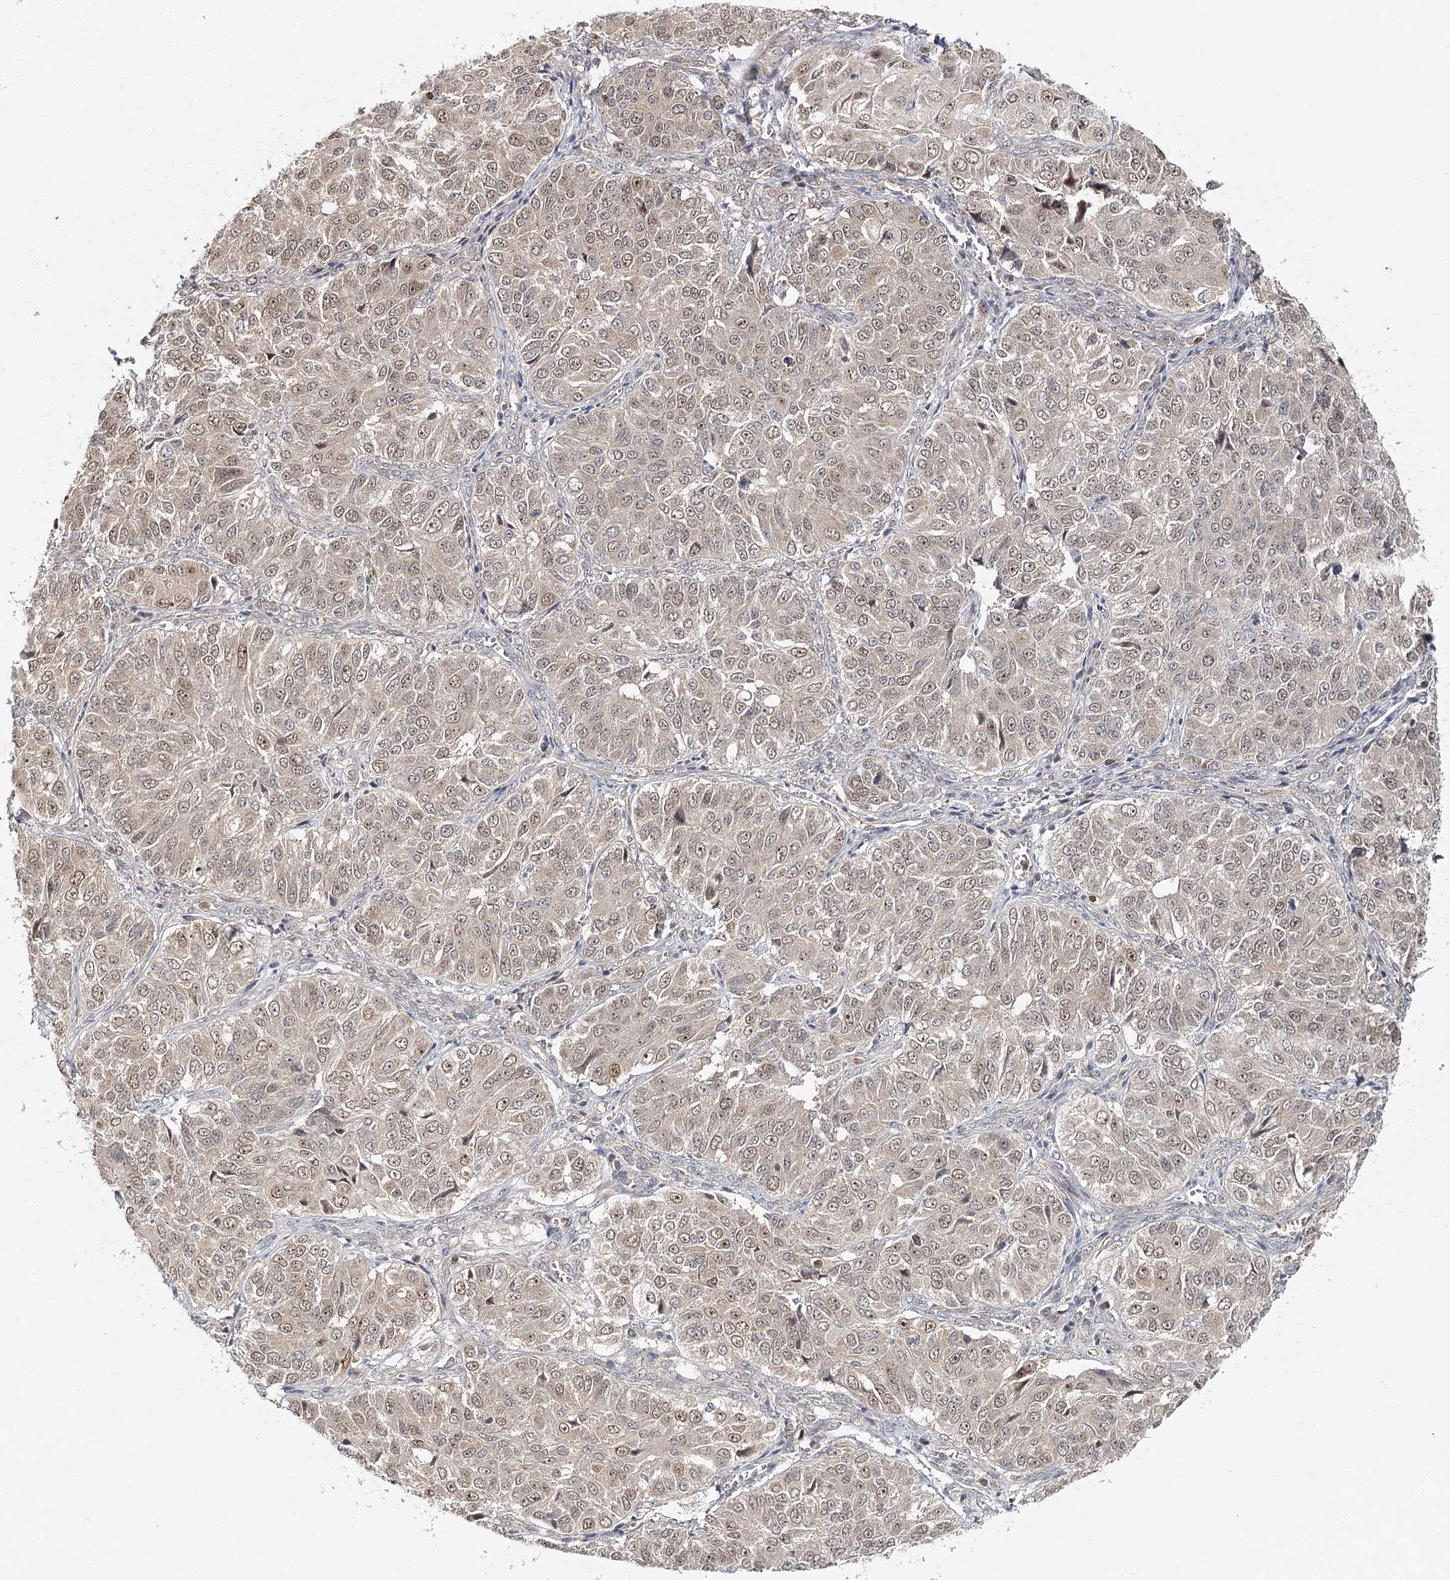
{"staining": {"intensity": "weak", "quantity": ">75%", "location": "nuclear"}, "tissue": "ovarian cancer", "cell_type": "Tumor cells", "image_type": "cancer", "snomed": [{"axis": "morphology", "description": "Carcinoma, endometroid"}, {"axis": "topography", "description": "Ovary"}], "caption": "Immunohistochemical staining of ovarian cancer (endometroid carcinoma) reveals weak nuclear protein staining in approximately >75% of tumor cells. The protein of interest is stained brown, and the nuclei are stained in blue (DAB IHC with brightfield microscopy, high magnification).", "gene": "FAM120B", "patient": {"sex": "female", "age": 51}}